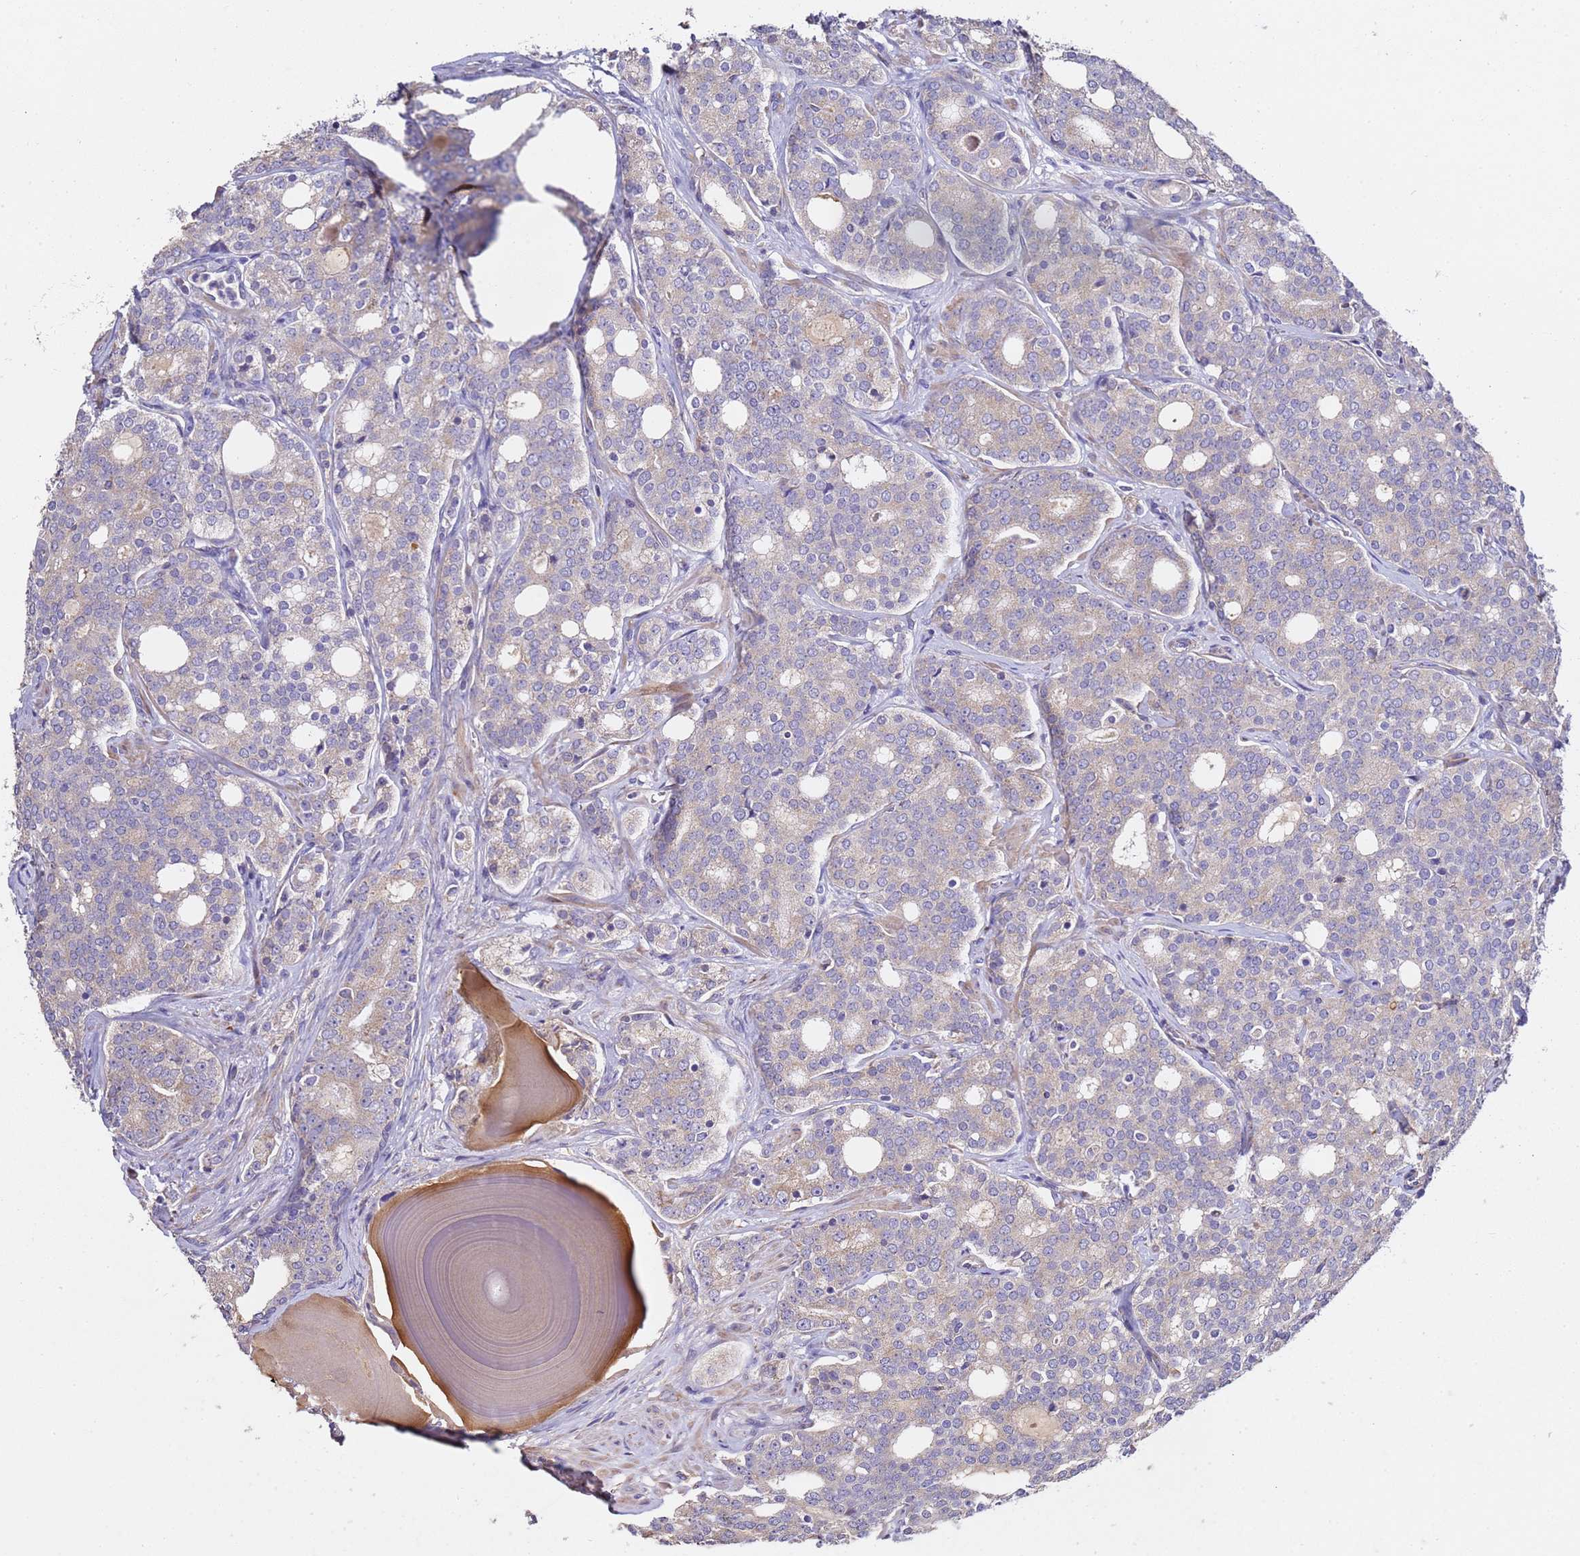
{"staining": {"intensity": "weak", "quantity": "25%-75%", "location": "cytoplasmic/membranous"}, "tissue": "prostate cancer", "cell_type": "Tumor cells", "image_type": "cancer", "snomed": [{"axis": "morphology", "description": "Adenocarcinoma, High grade"}, {"axis": "topography", "description": "Prostate"}], "caption": "Prostate cancer stained with IHC shows weak cytoplasmic/membranous expression in approximately 25%-75% of tumor cells.", "gene": "OR2B11", "patient": {"sex": "male", "age": 64}}